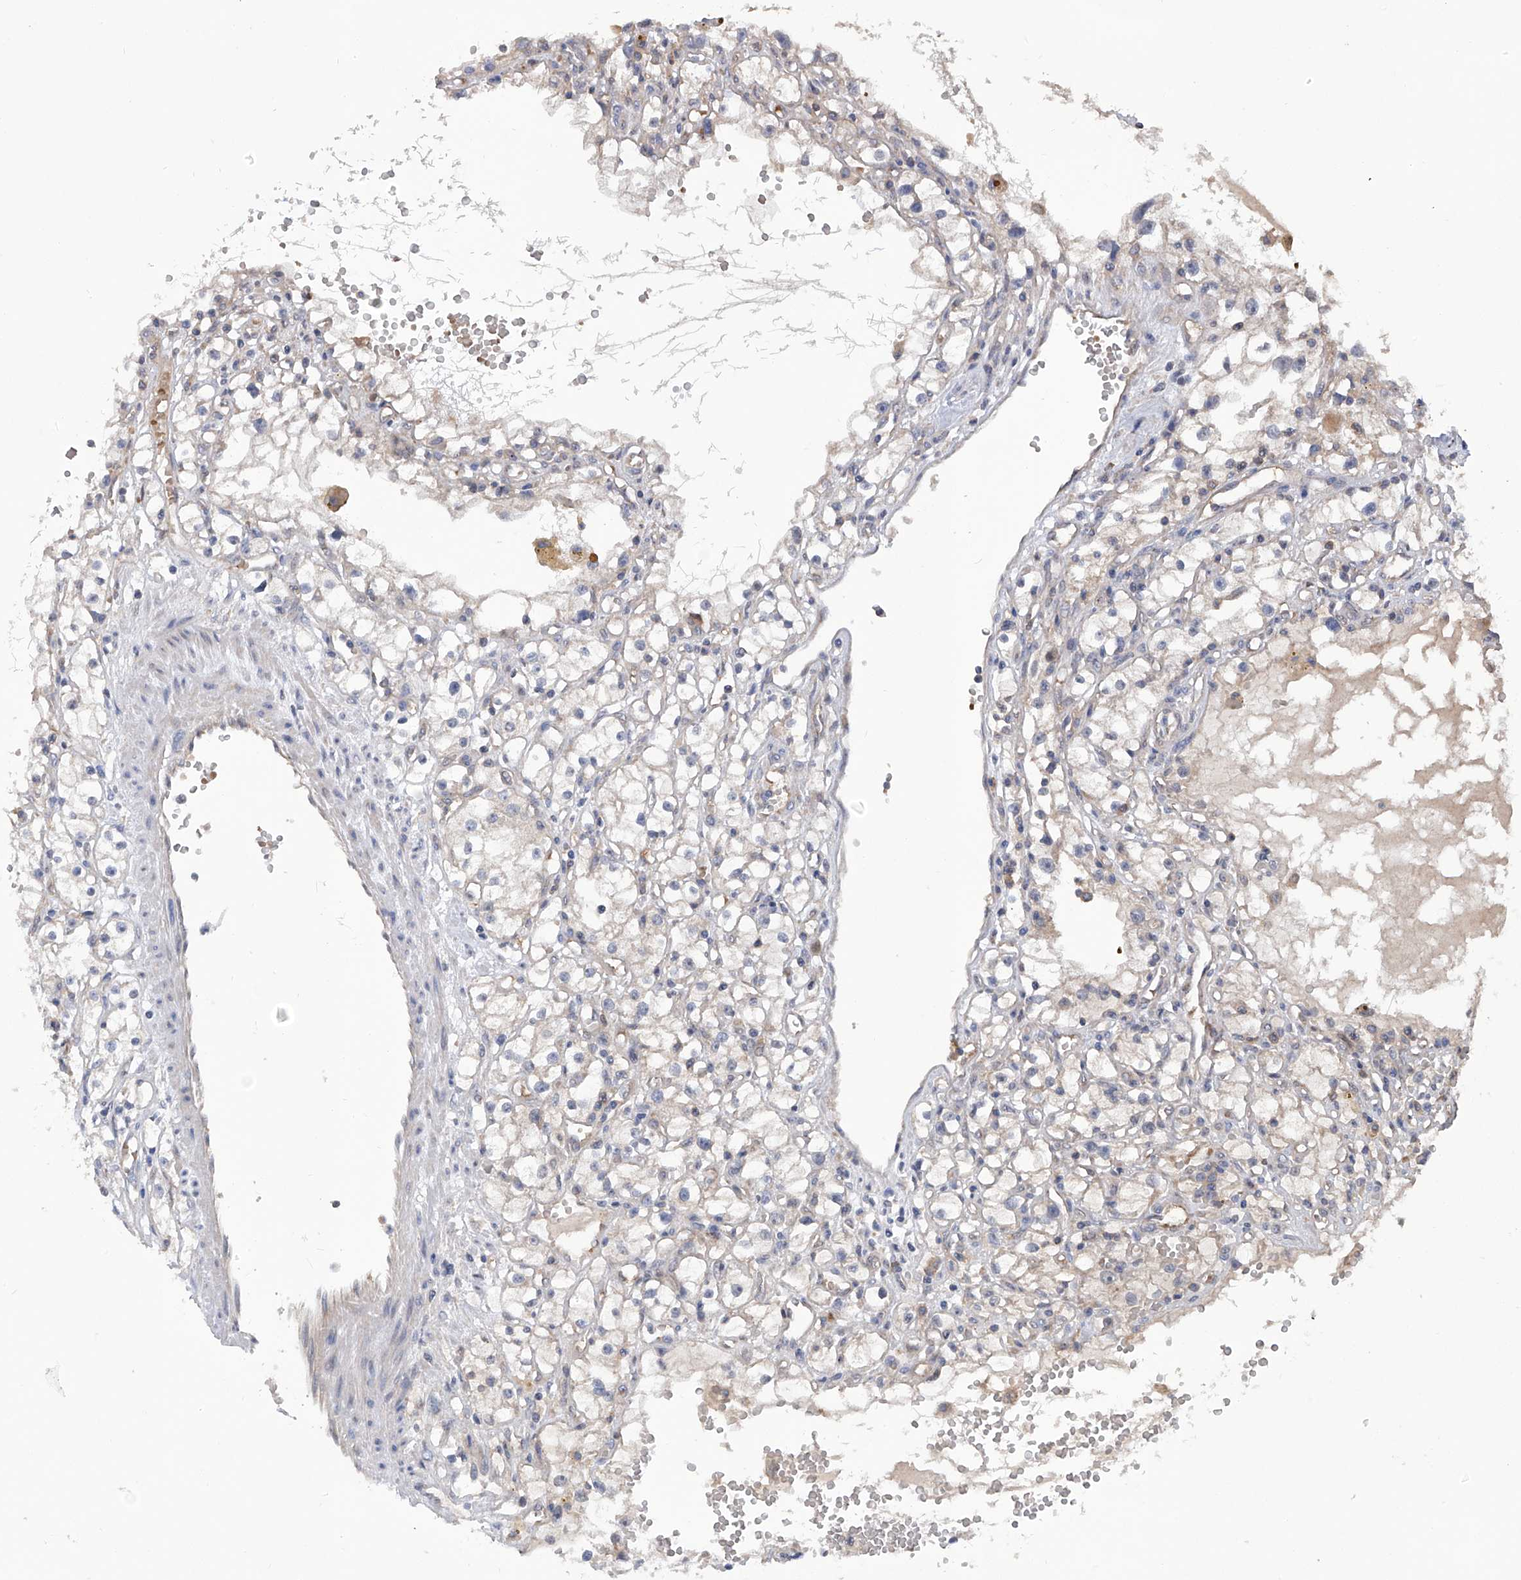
{"staining": {"intensity": "negative", "quantity": "none", "location": "none"}, "tissue": "renal cancer", "cell_type": "Tumor cells", "image_type": "cancer", "snomed": [{"axis": "morphology", "description": "Adenocarcinoma, NOS"}, {"axis": "topography", "description": "Kidney"}], "caption": "Tumor cells show no significant positivity in adenocarcinoma (renal).", "gene": "NUDT17", "patient": {"sex": "male", "age": 56}}